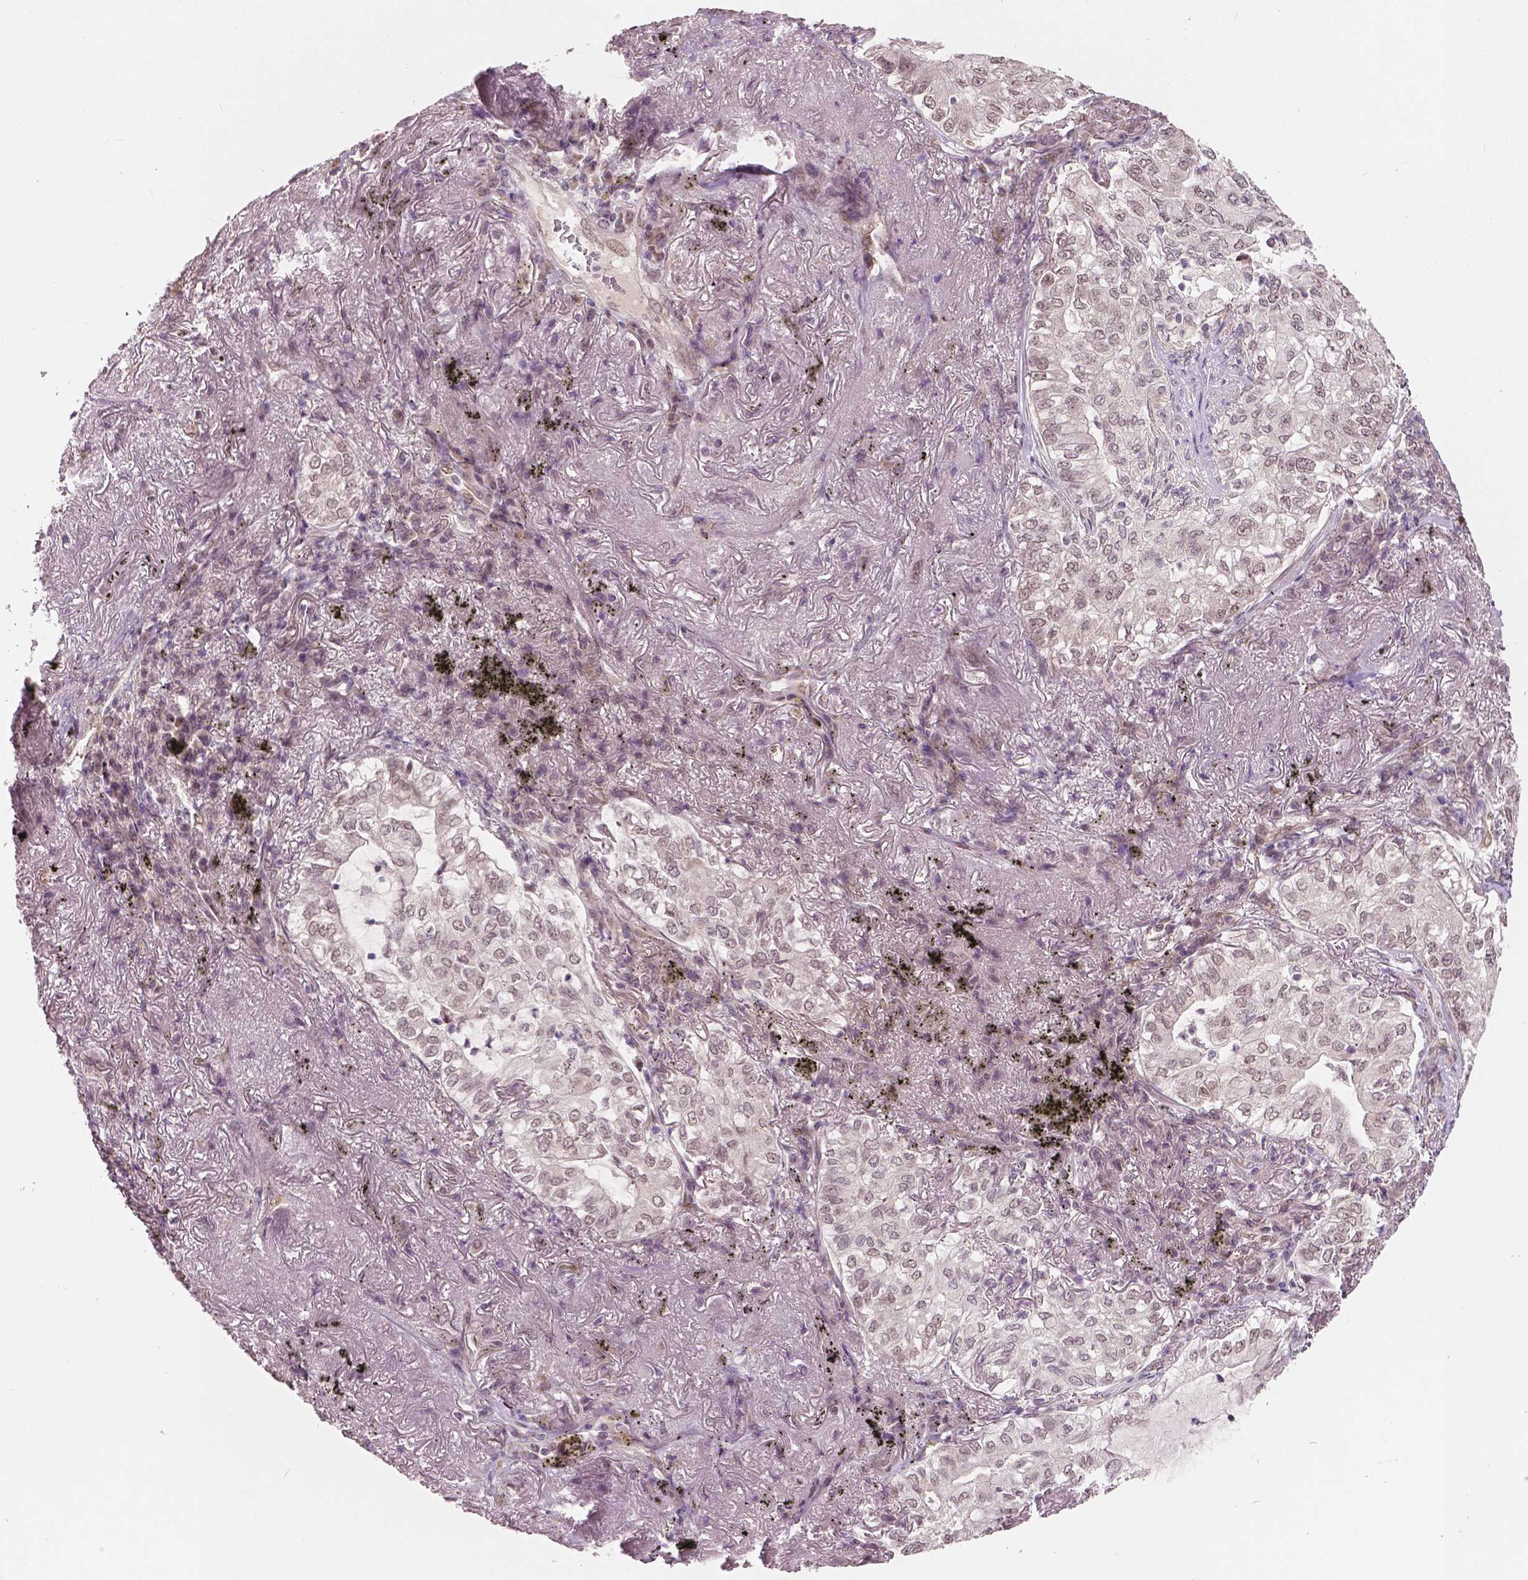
{"staining": {"intensity": "negative", "quantity": "none", "location": "none"}, "tissue": "lung cancer", "cell_type": "Tumor cells", "image_type": "cancer", "snomed": [{"axis": "morphology", "description": "Adenocarcinoma, NOS"}, {"axis": "topography", "description": "Lung"}], "caption": "This is an immunohistochemistry (IHC) image of adenocarcinoma (lung). There is no expression in tumor cells.", "gene": "HMBOX1", "patient": {"sex": "female", "age": 73}}